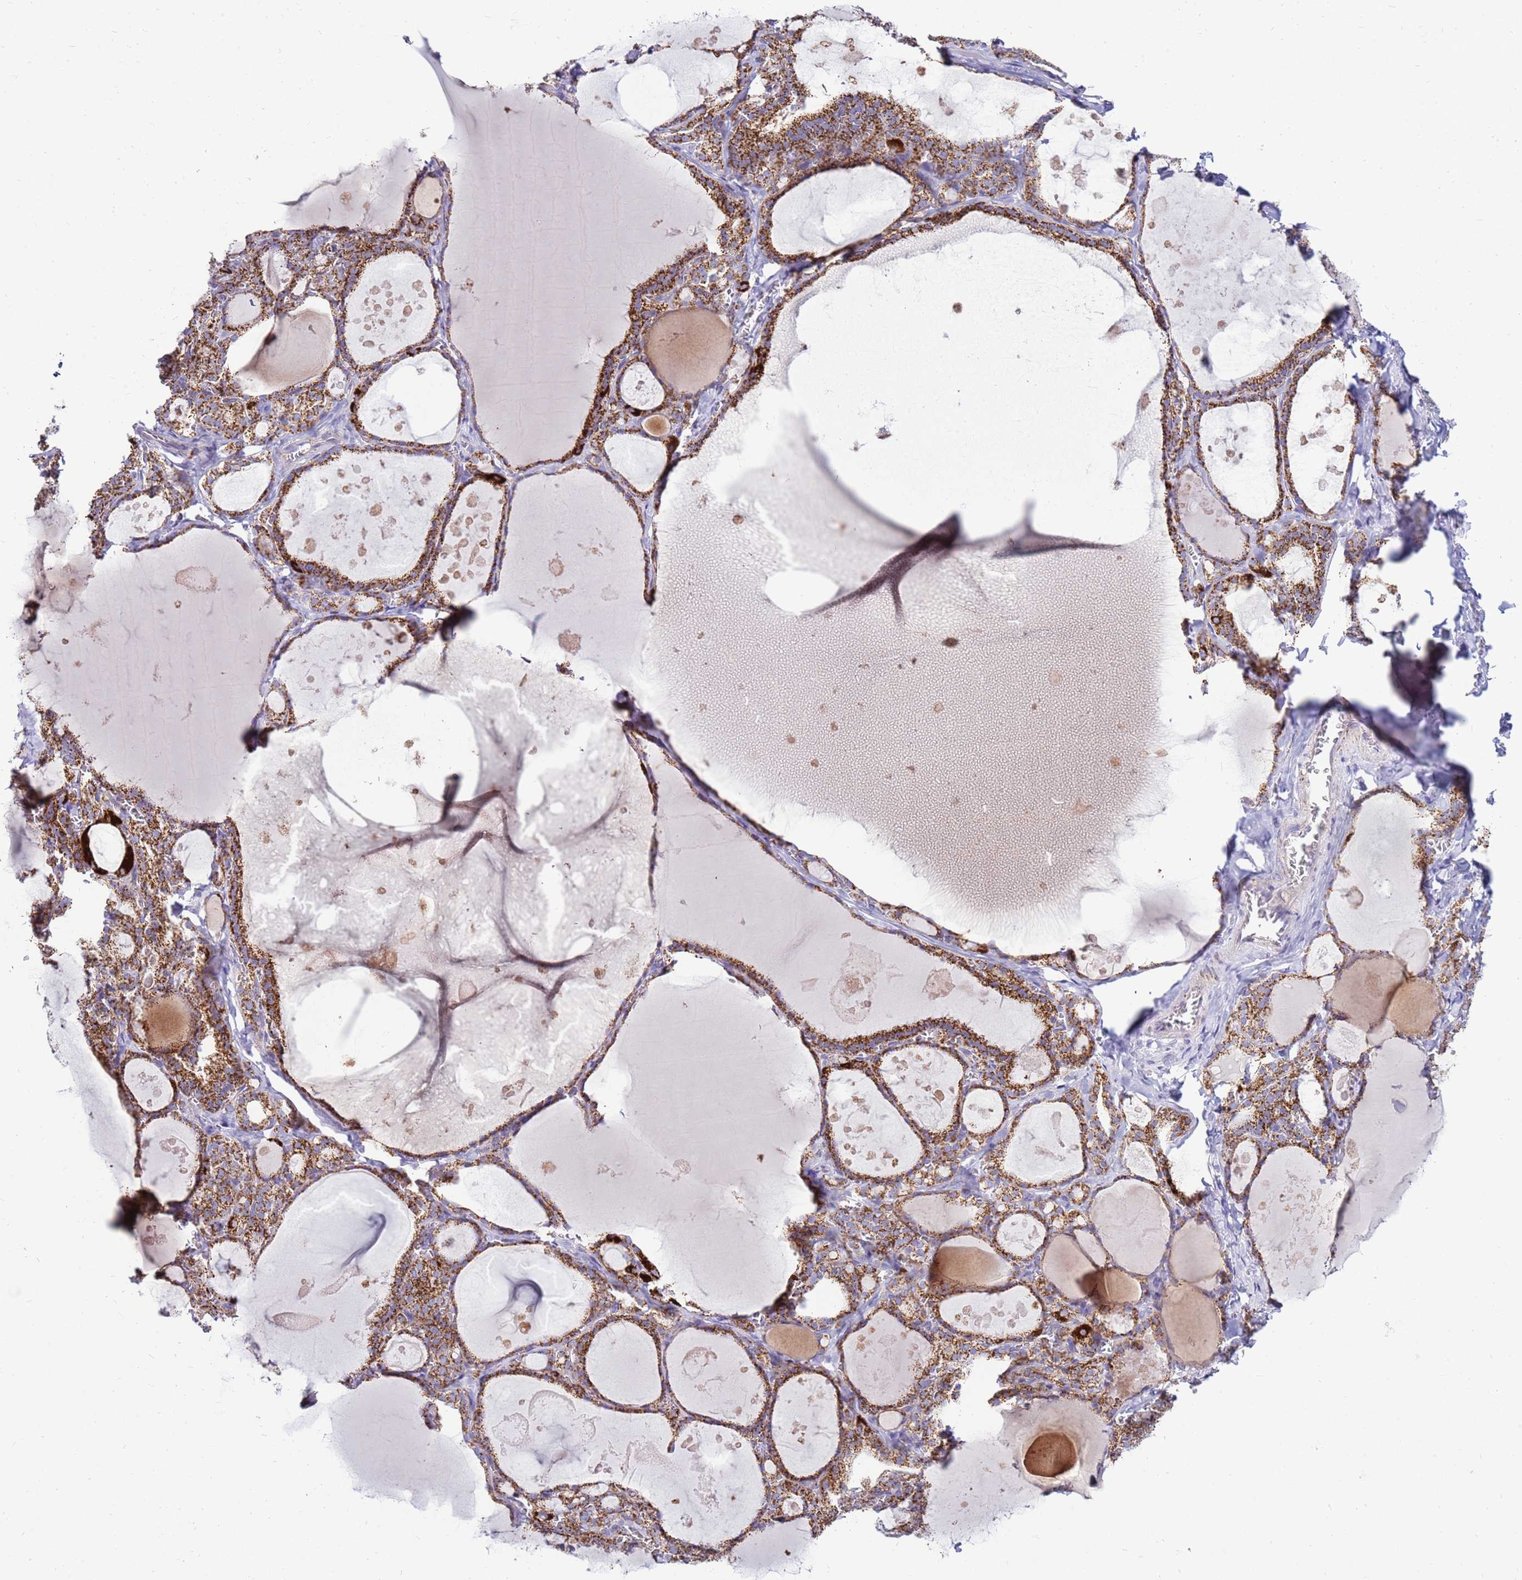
{"staining": {"intensity": "strong", "quantity": ">75%", "location": "cytoplasmic/membranous"}, "tissue": "thyroid gland", "cell_type": "Glandular cells", "image_type": "normal", "snomed": [{"axis": "morphology", "description": "Normal tissue, NOS"}, {"axis": "topography", "description": "Thyroid gland"}], "caption": "Glandular cells show high levels of strong cytoplasmic/membranous staining in approximately >75% of cells in unremarkable thyroid gland. (DAB (3,3'-diaminobenzidine) = brown stain, brightfield microscopy at high magnification).", "gene": "IGF1R", "patient": {"sex": "male", "age": 56}}